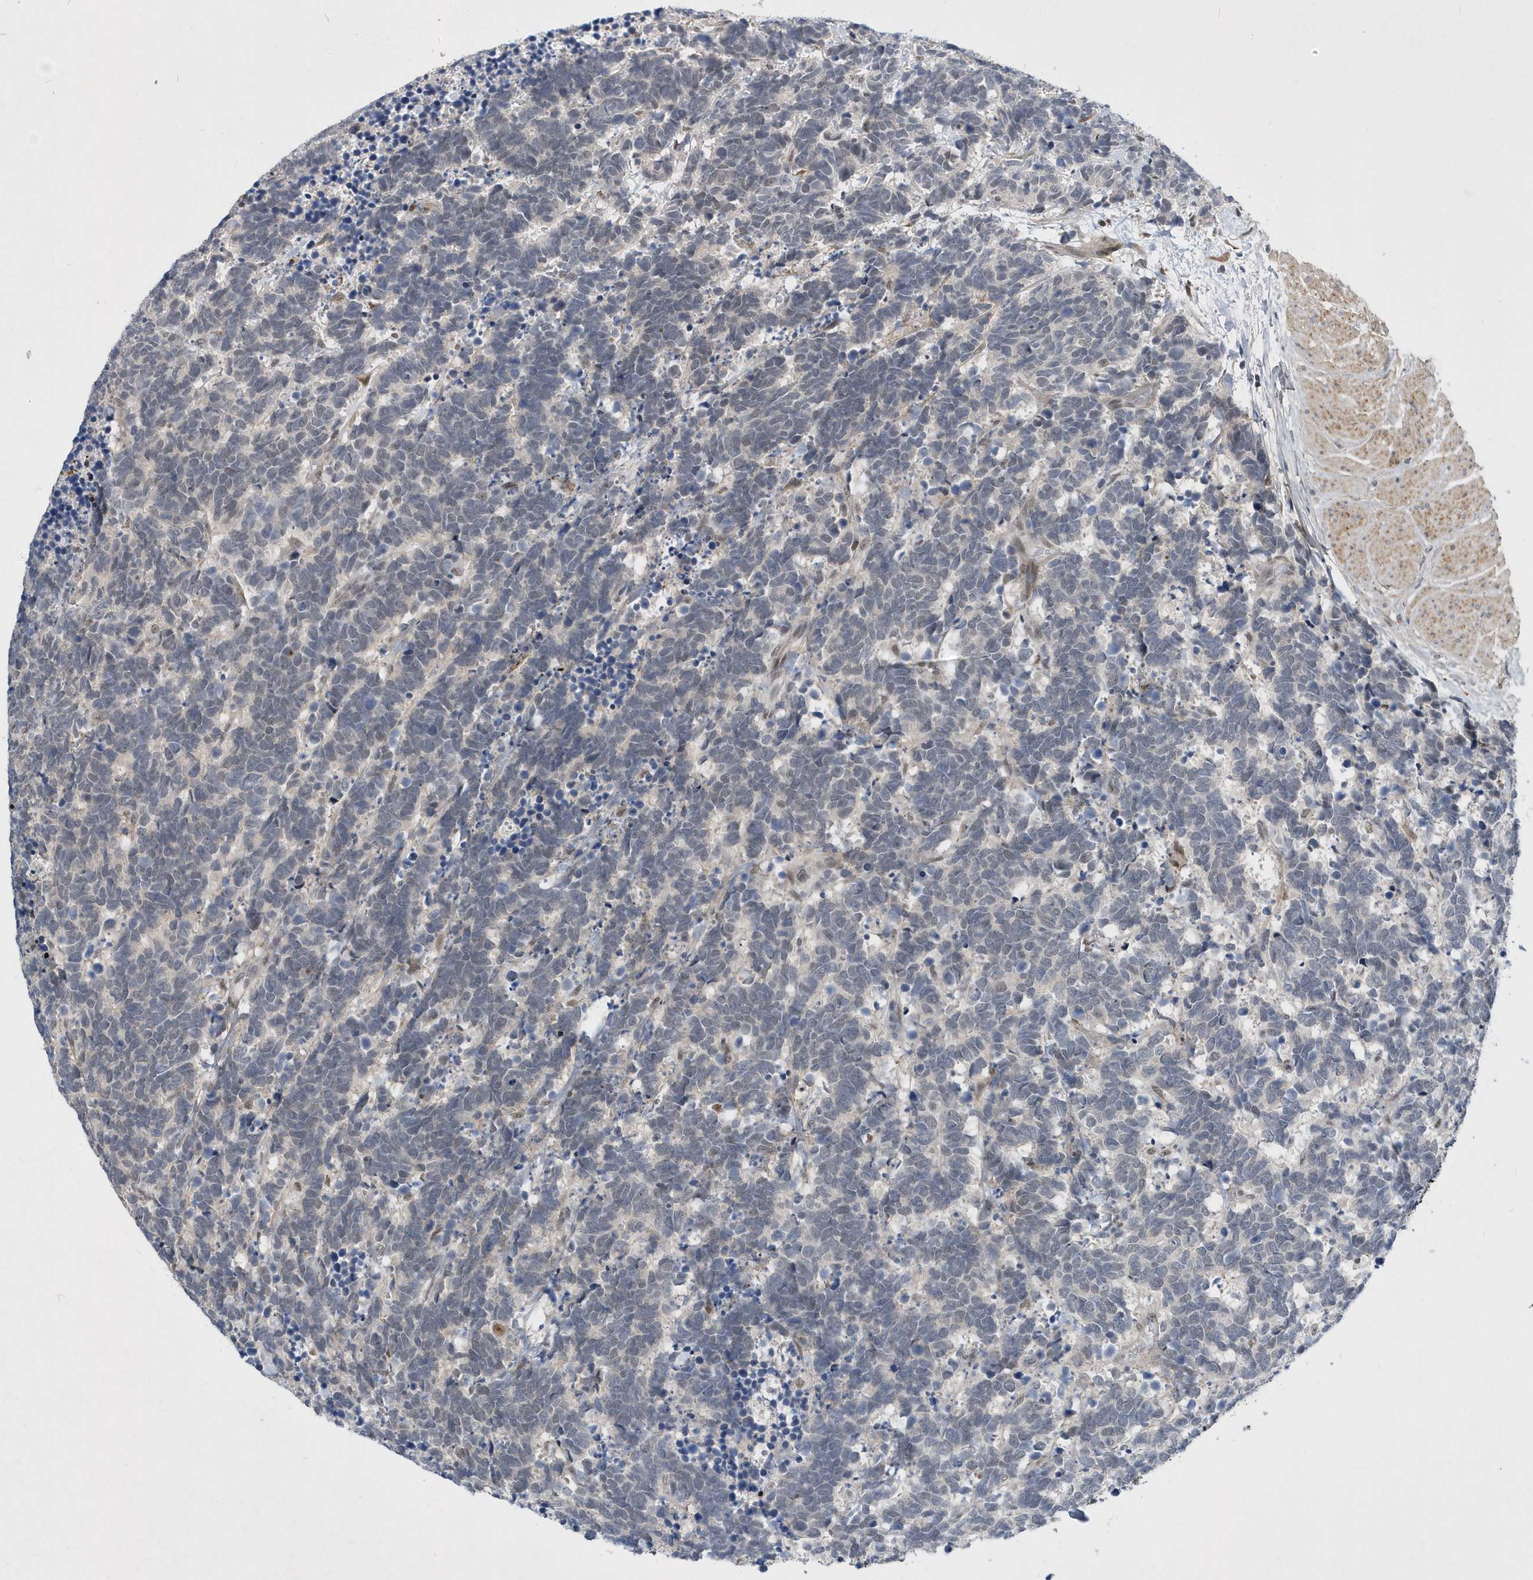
{"staining": {"intensity": "negative", "quantity": "none", "location": "none"}, "tissue": "carcinoid", "cell_type": "Tumor cells", "image_type": "cancer", "snomed": [{"axis": "morphology", "description": "Carcinoma, NOS"}, {"axis": "morphology", "description": "Carcinoid, malignant, NOS"}, {"axis": "topography", "description": "Urinary bladder"}], "caption": "An image of malignant carcinoid stained for a protein displays no brown staining in tumor cells. (Brightfield microscopy of DAB immunohistochemistry (IHC) at high magnification).", "gene": "FAM217A", "patient": {"sex": "male", "age": 57}}